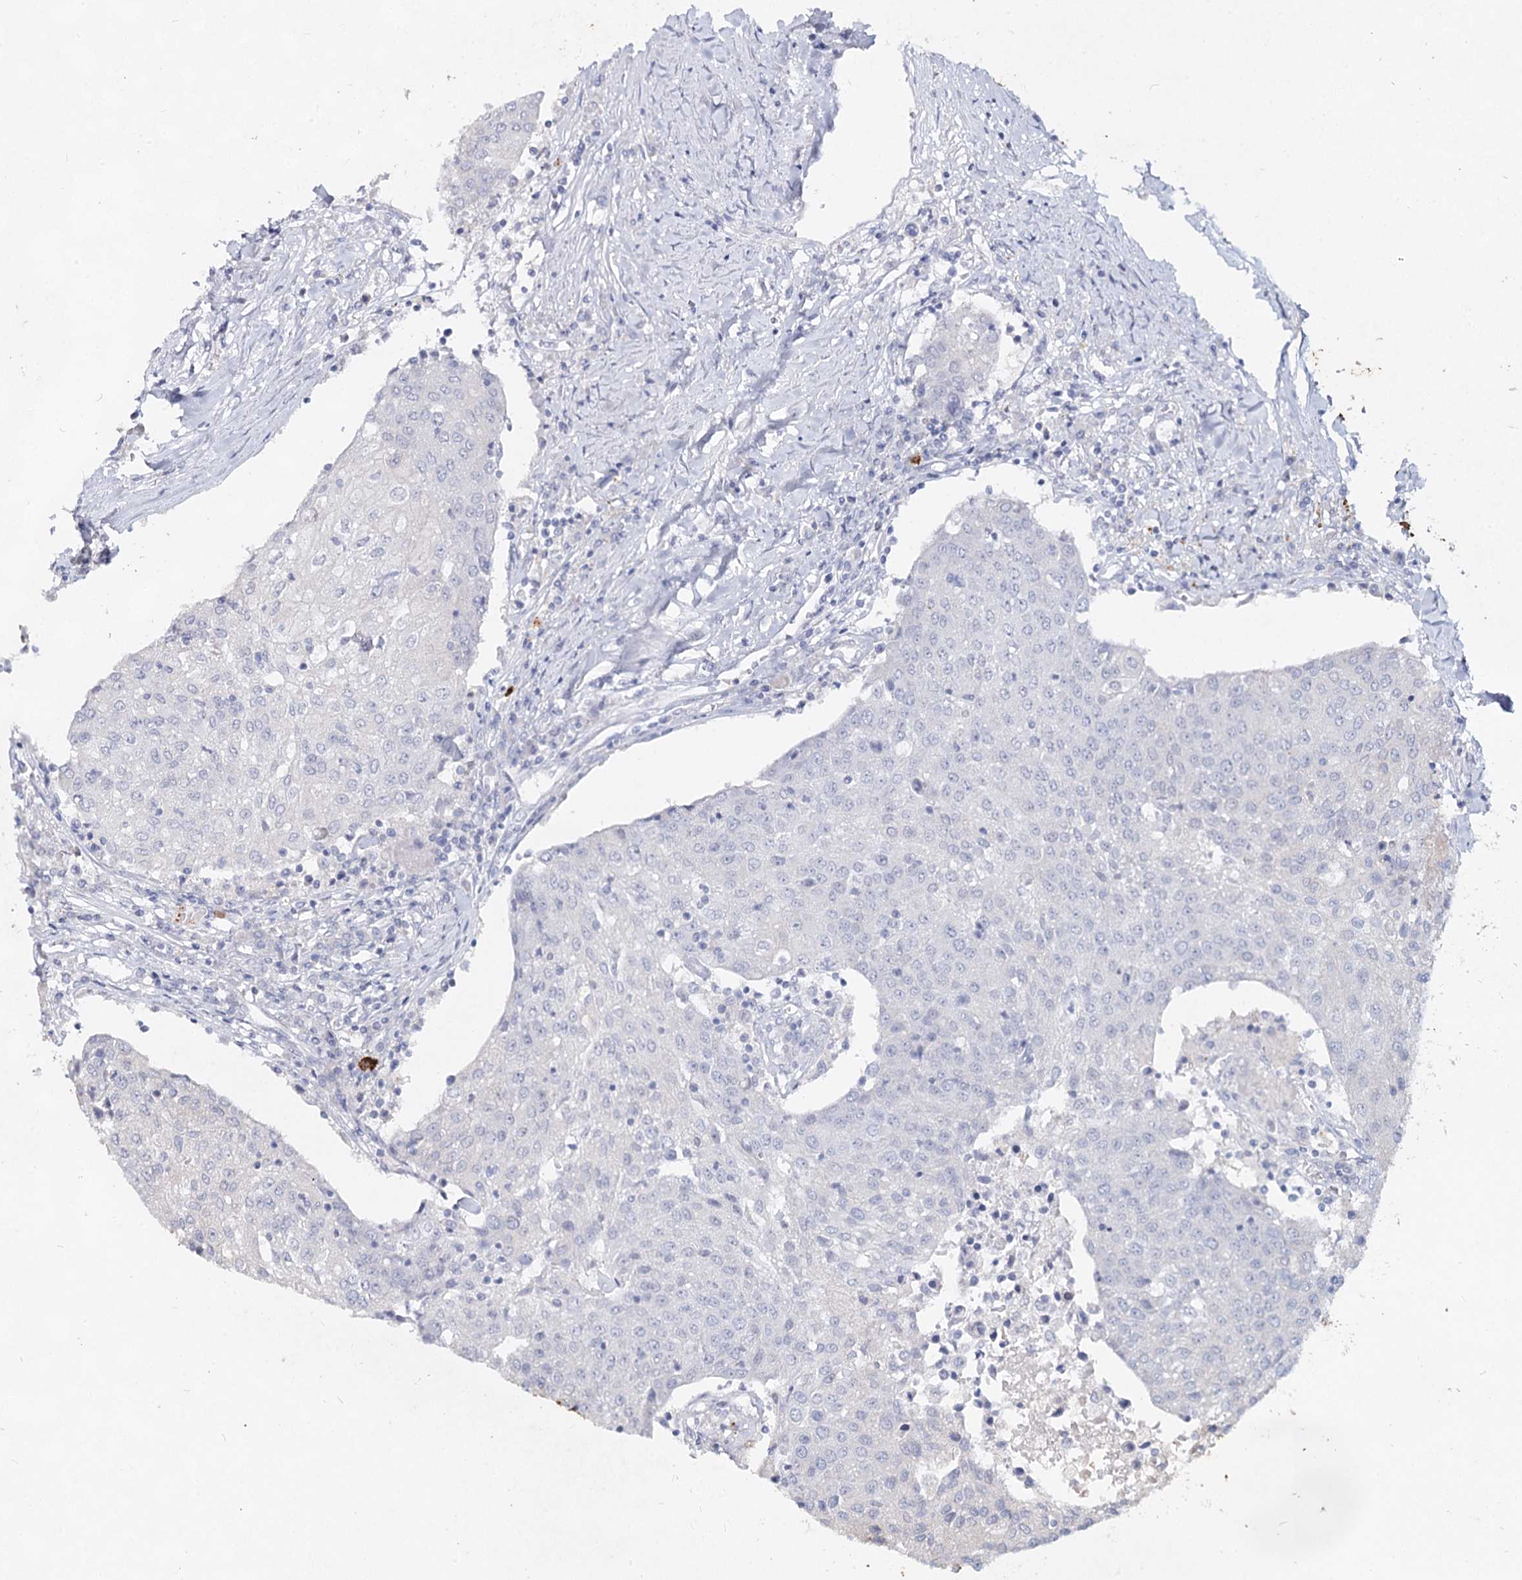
{"staining": {"intensity": "negative", "quantity": "none", "location": "none"}, "tissue": "urothelial cancer", "cell_type": "Tumor cells", "image_type": "cancer", "snomed": [{"axis": "morphology", "description": "Urothelial carcinoma, High grade"}, {"axis": "topography", "description": "Urinary bladder"}], "caption": "Photomicrograph shows no significant protein positivity in tumor cells of urothelial cancer.", "gene": "CCDC73", "patient": {"sex": "female", "age": 85}}